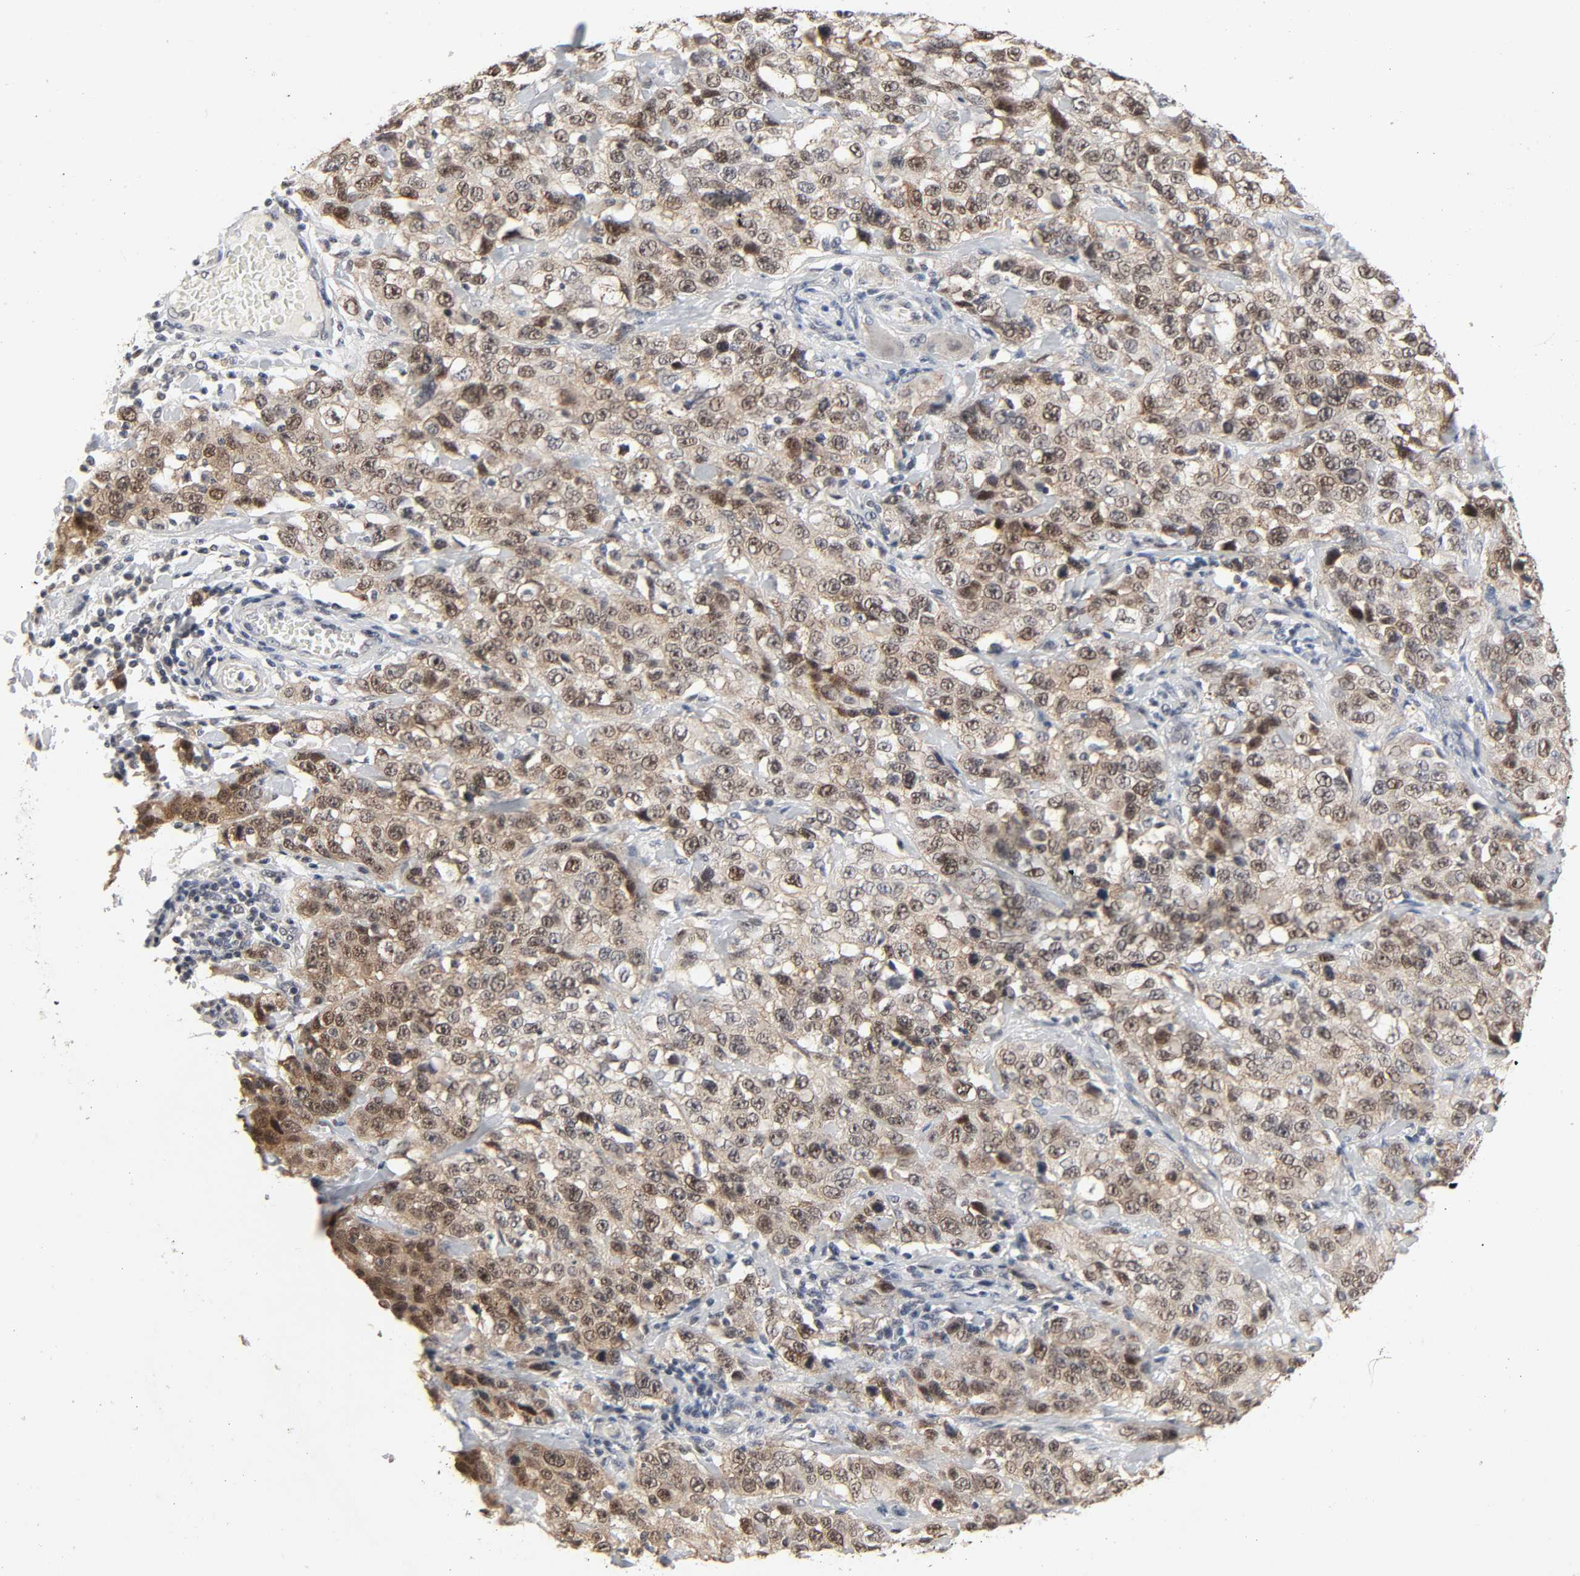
{"staining": {"intensity": "moderate", "quantity": ">75%", "location": "cytoplasmic/membranous,nuclear"}, "tissue": "stomach cancer", "cell_type": "Tumor cells", "image_type": "cancer", "snomed": [{"axis": "morphology", "description": "Normal tissue, NOS"}, {"axis": "morphology", "description": "Adenocarcinoma, NOS"}, {"axis": "topography", "description": "Stomach"}], "caption": "Stomach adenocarcinoma stained with IHC shows moderate cytoplasmic/membranous and nuclear staining in about >75% of tumor cells.", "gene": "MAPKAPK5", "patient": {"sex": "male", "age": 48}}